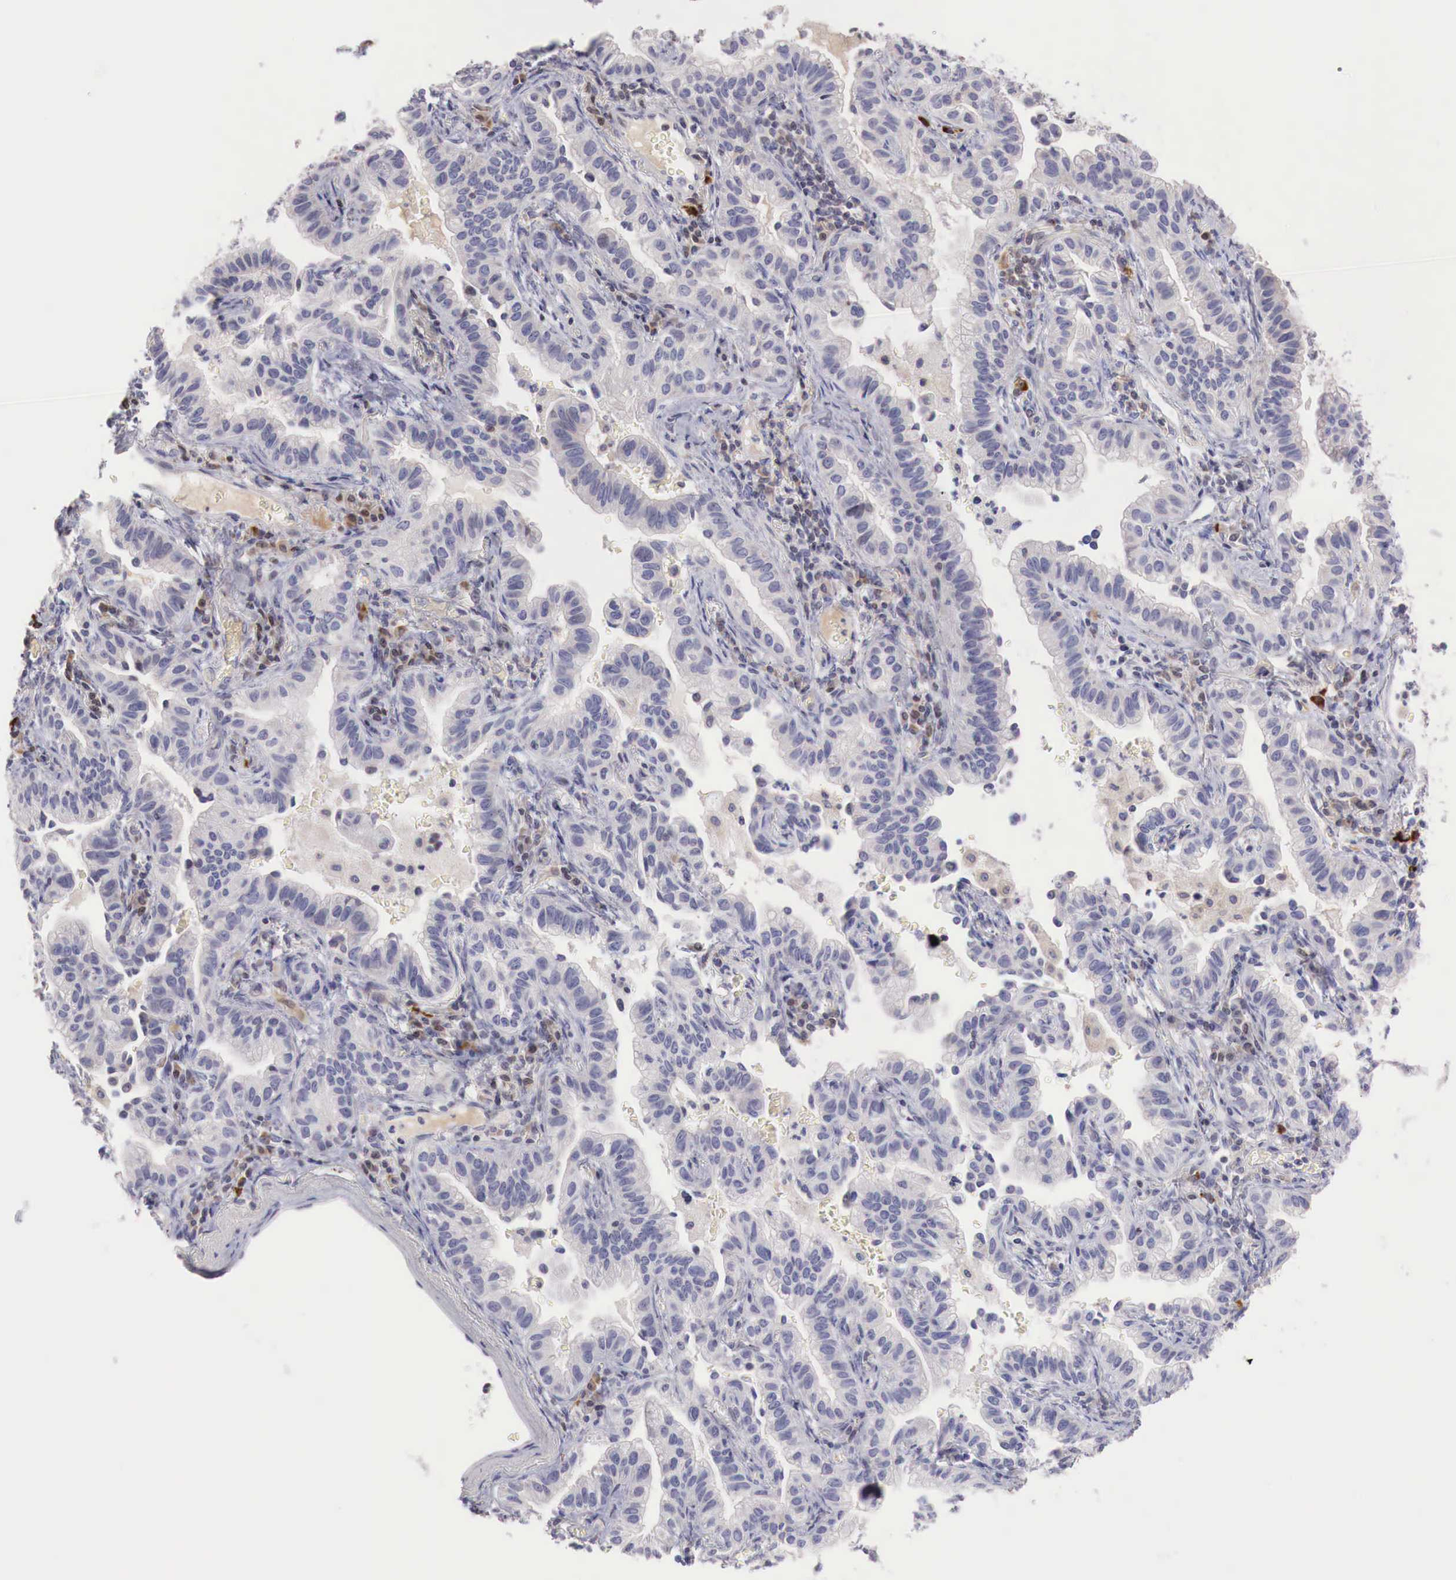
{"staining": {"intensity": "negative", "quantity": "none", "location": "none"}, "tissue": "lung cancer", "cell_type": "Tumor cells", "image_type": "cancer", "snomed": [{"axis": "morphology", "description": "Adenocarcinoma, NOS"}, {"axis": "topography", "description": "Lung"}], "caption": "Histopathology image shows no protein staining in tumor cells of adenocarcinoma (lung) tissue.", "gene": "CLCN5", "patient": {"sex": "female", "age": 50}}